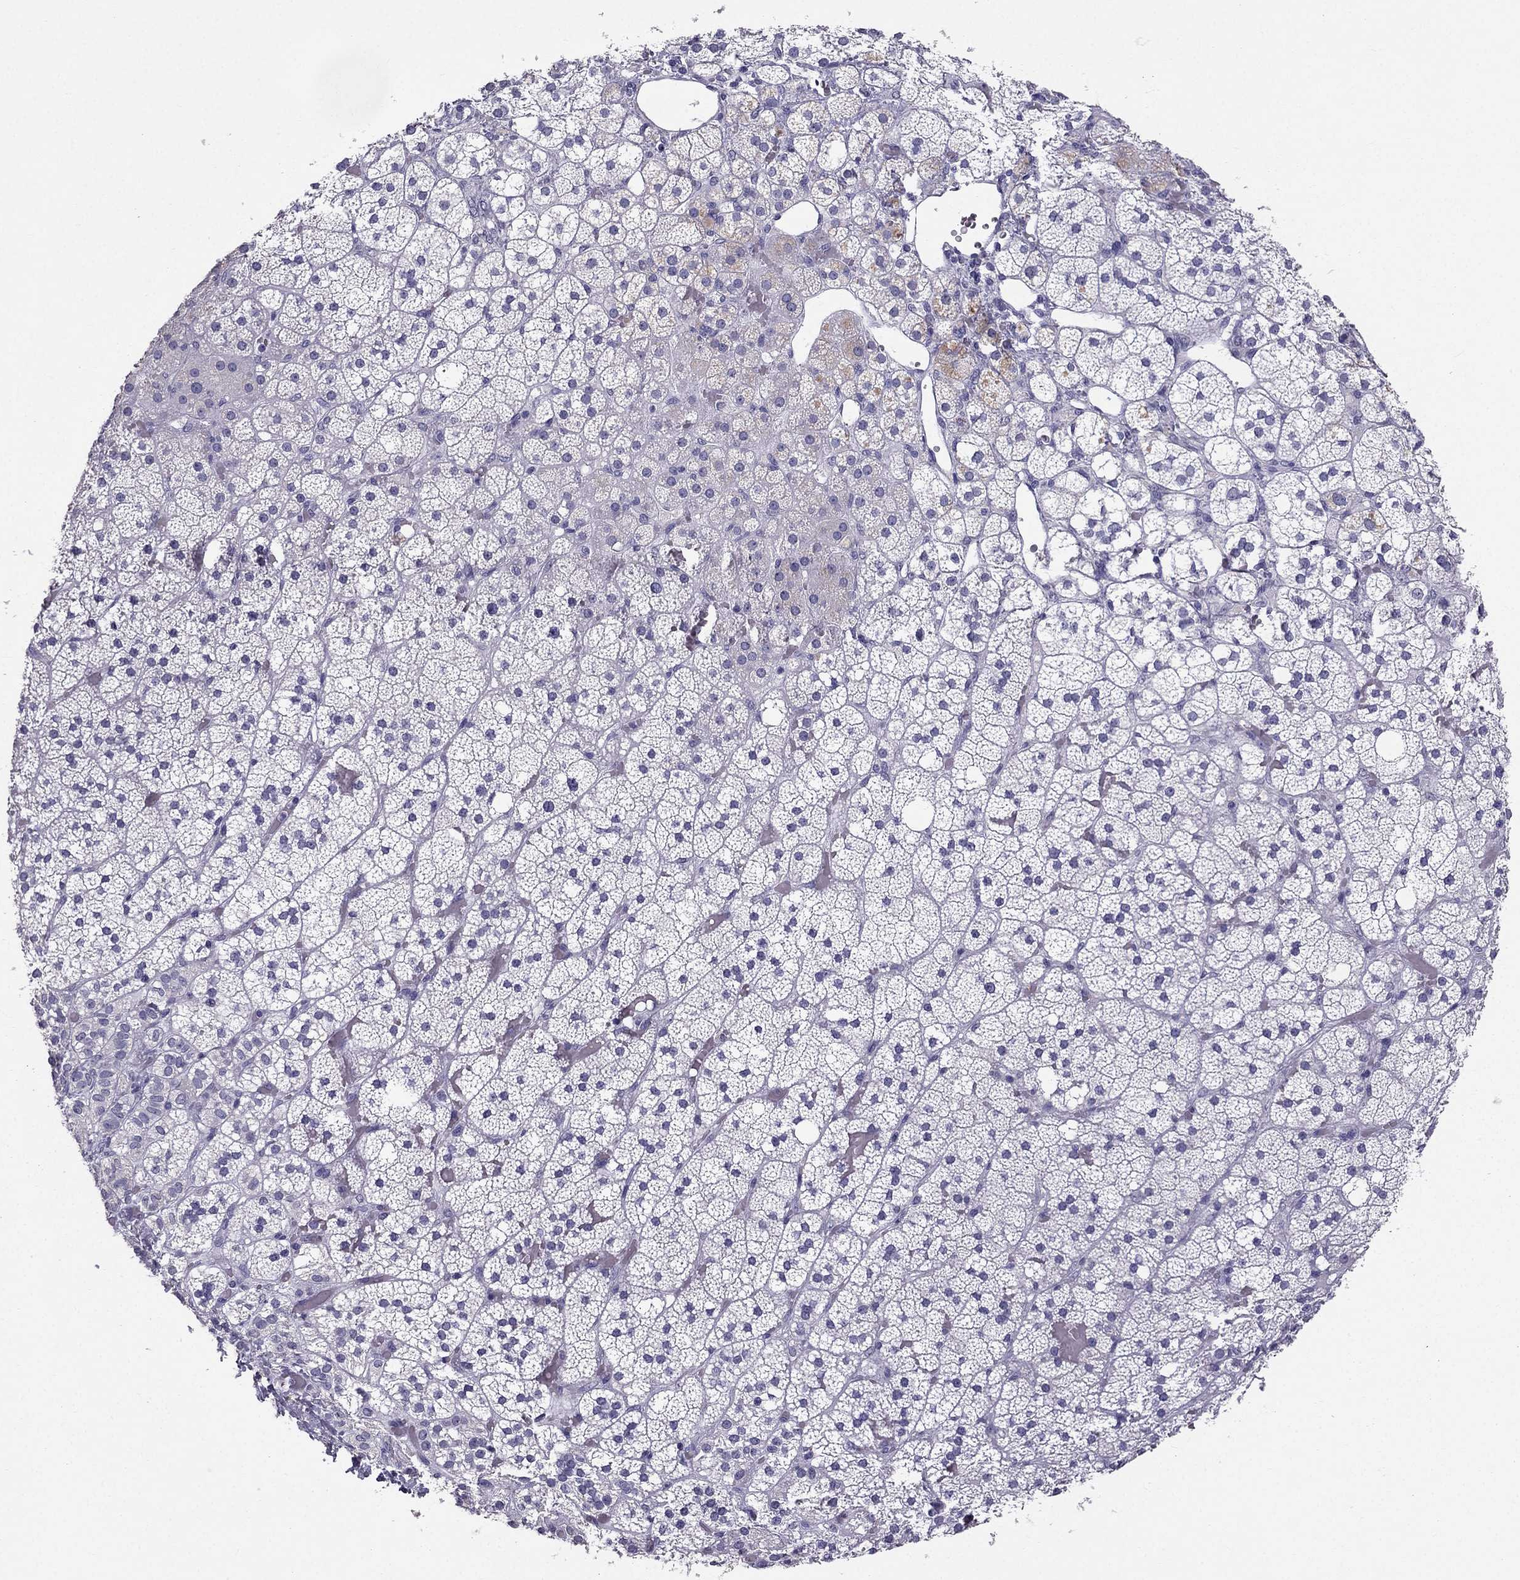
{"staining": {"intensity": "moderate", "quantity": "<25%", "location": "cytoplasmic/membranous"}, "tissue": "adrenal gland", "cell_type": "Glandular cells", "image_type": "normal", "snomed": [{"axis": "morphology", "description": "Normal tissue, NOS"}, {"axis": "topography", "description": "Adrenal gland"}], "caption": "Brown immunohistochemical staining in benign human adrenal gland displays moderate cytoplasmic/membranous expression in approximately <25% of glandular cells.", "gene": "ARHGAP11A", "patient": {"sex": "male", "age": 53}}